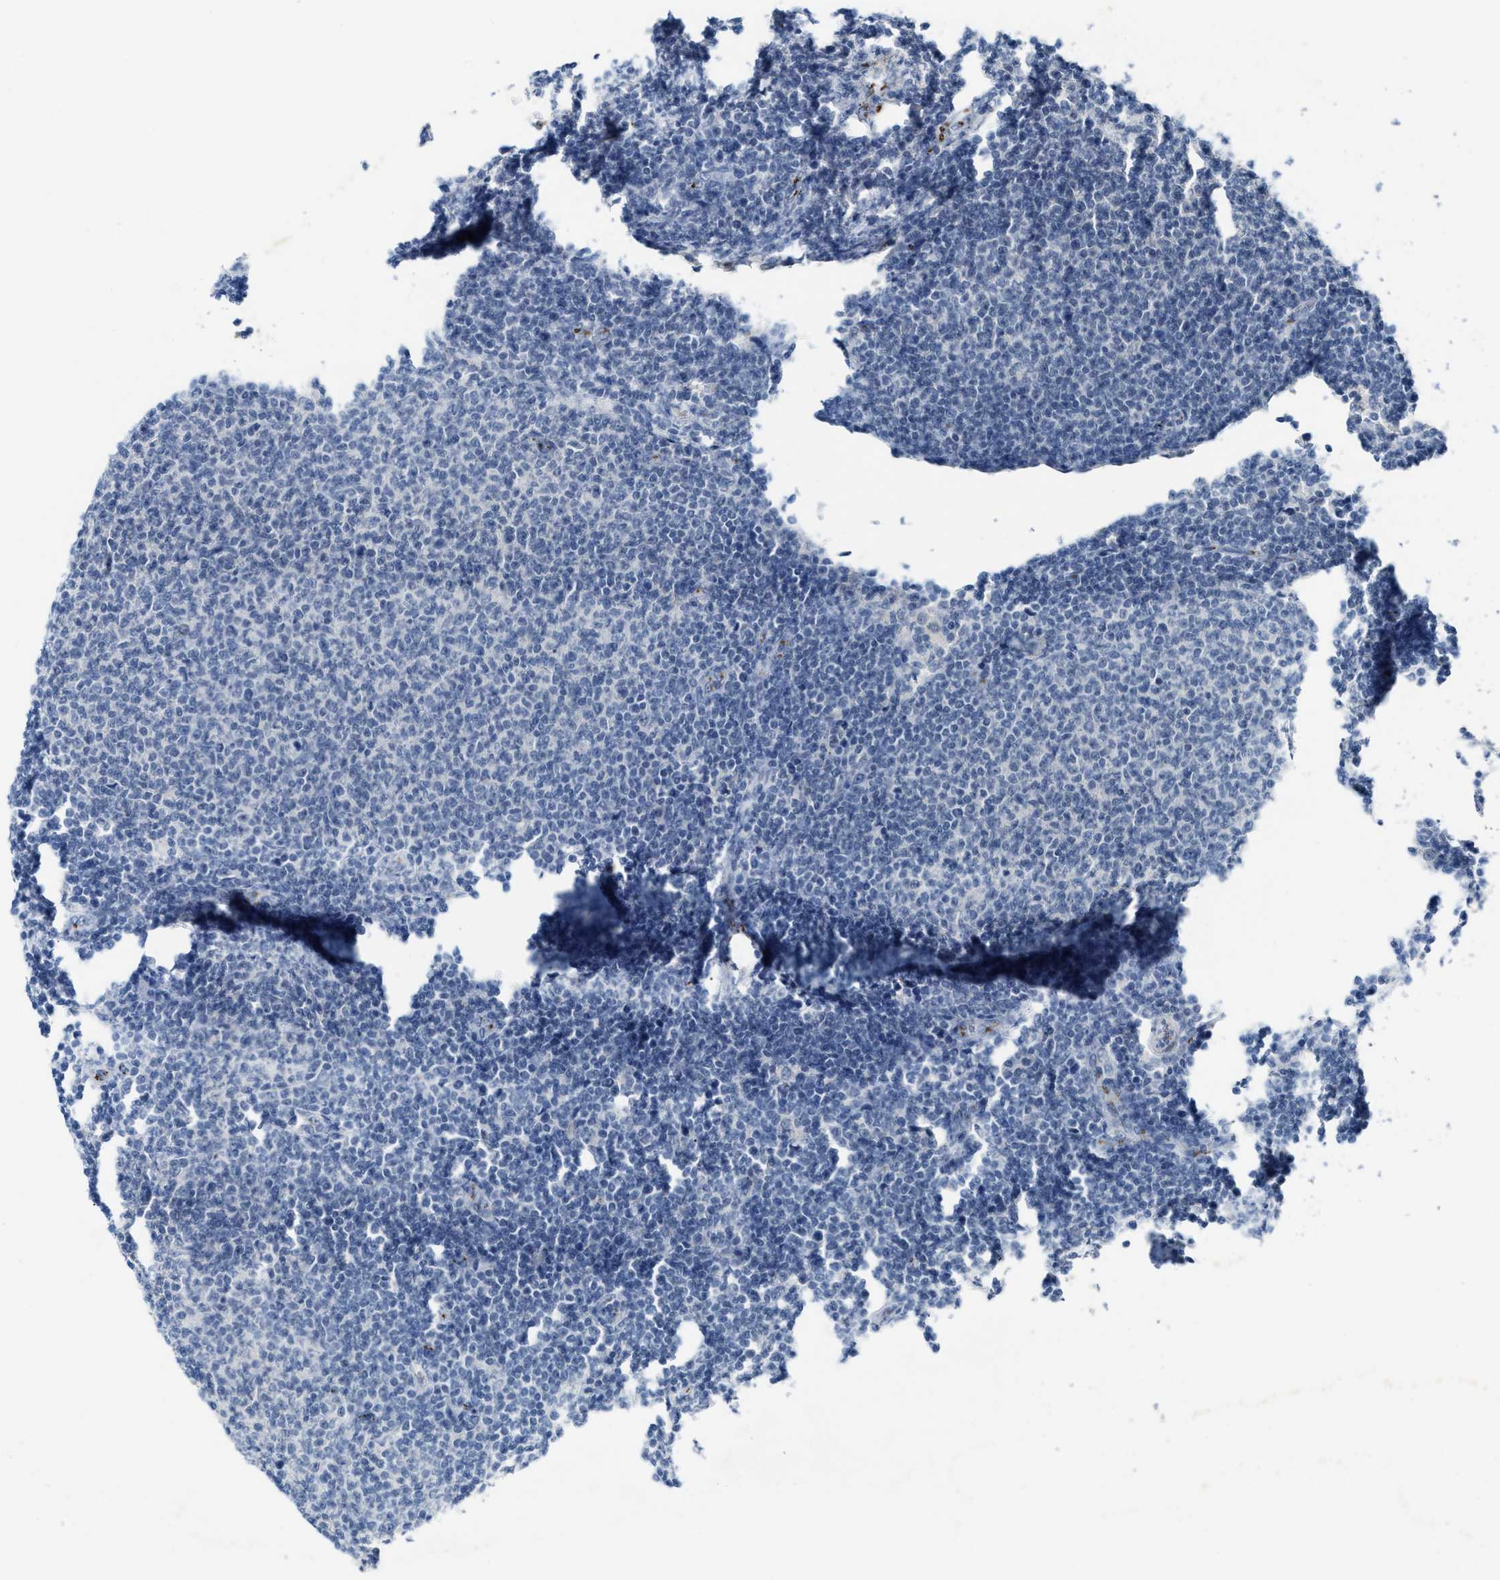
{"staining": {"intensity": "negative", "quantity": "none", "location": "none"}, "tissue": "lymphoma", "cell_type": "Tumor cells", "image_type": "cancer", "snomed": [{"axis": "morphology", "description": "Malignant lymphoma, non-Hodgkin's type, Low grade"}, {"axis": "topography", "description": "Lymph node"}], "caption": "Lymphoma stained for a protein using immunohistochemistry exhibits no positivity tumor cells.", "gene": "SLC5A5", "patient": {"sex": "male", "age": 66}}